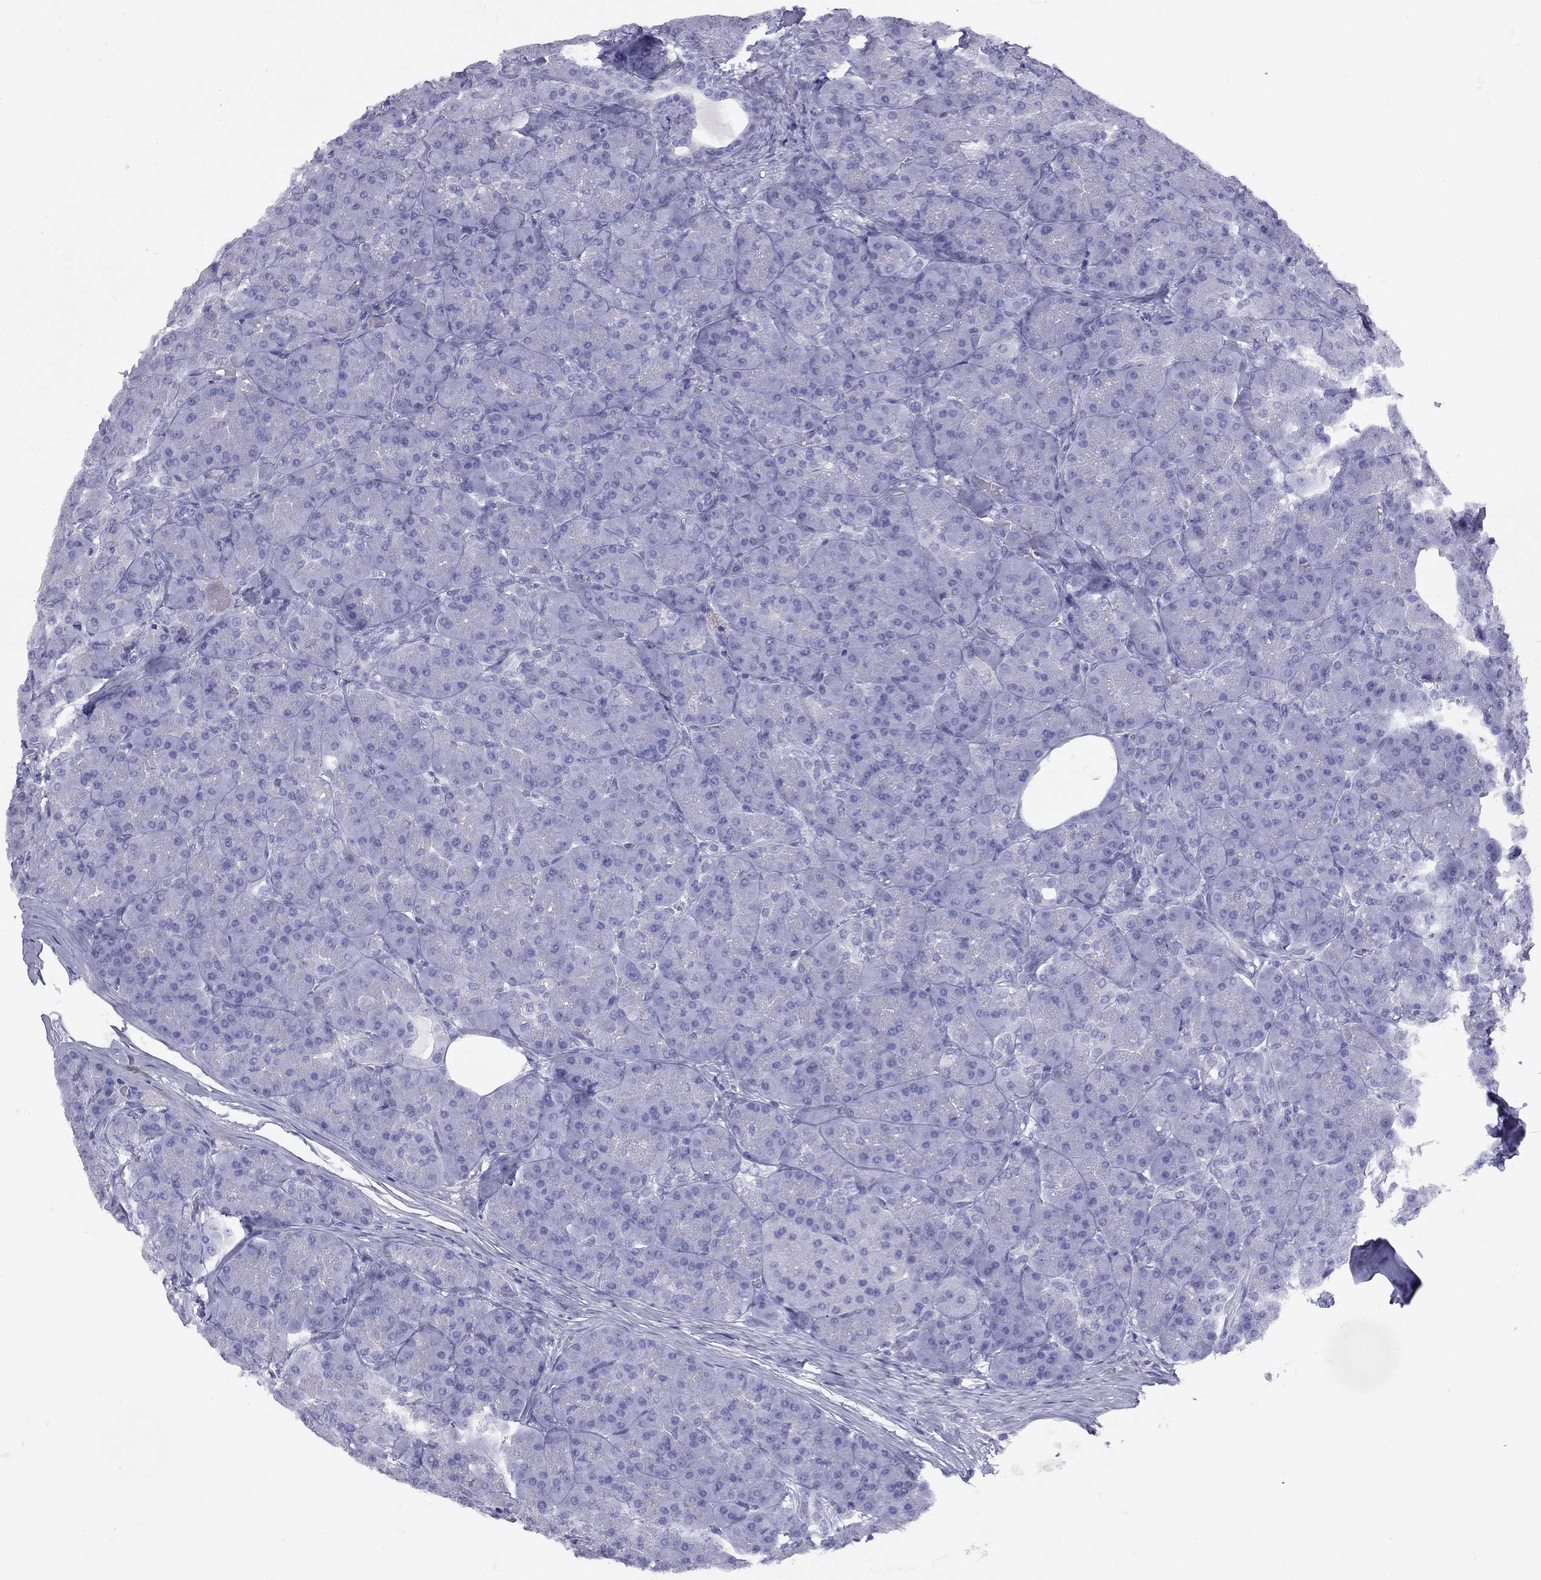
{"staining": {"intensity": "negative", "quantity": "none", "location": "none"}, "tissue": "pancreas", "cell_type": "Exocrine glandular cells", "image_type": "normal", "snomed": [{"axis": "morphology", "description": "Normal tissue, NOS"}, {"axis": "topography", "description": "Pancreas"}], "caption": "Immunohistochemistry (IHC) photomicrograph of unremarkable human pancreas stained for a protein (brown), which displays no positivity in exocrine glandular cells.", "gene": "GRIA2", "patient": {"sex": "male", "age": 57}}